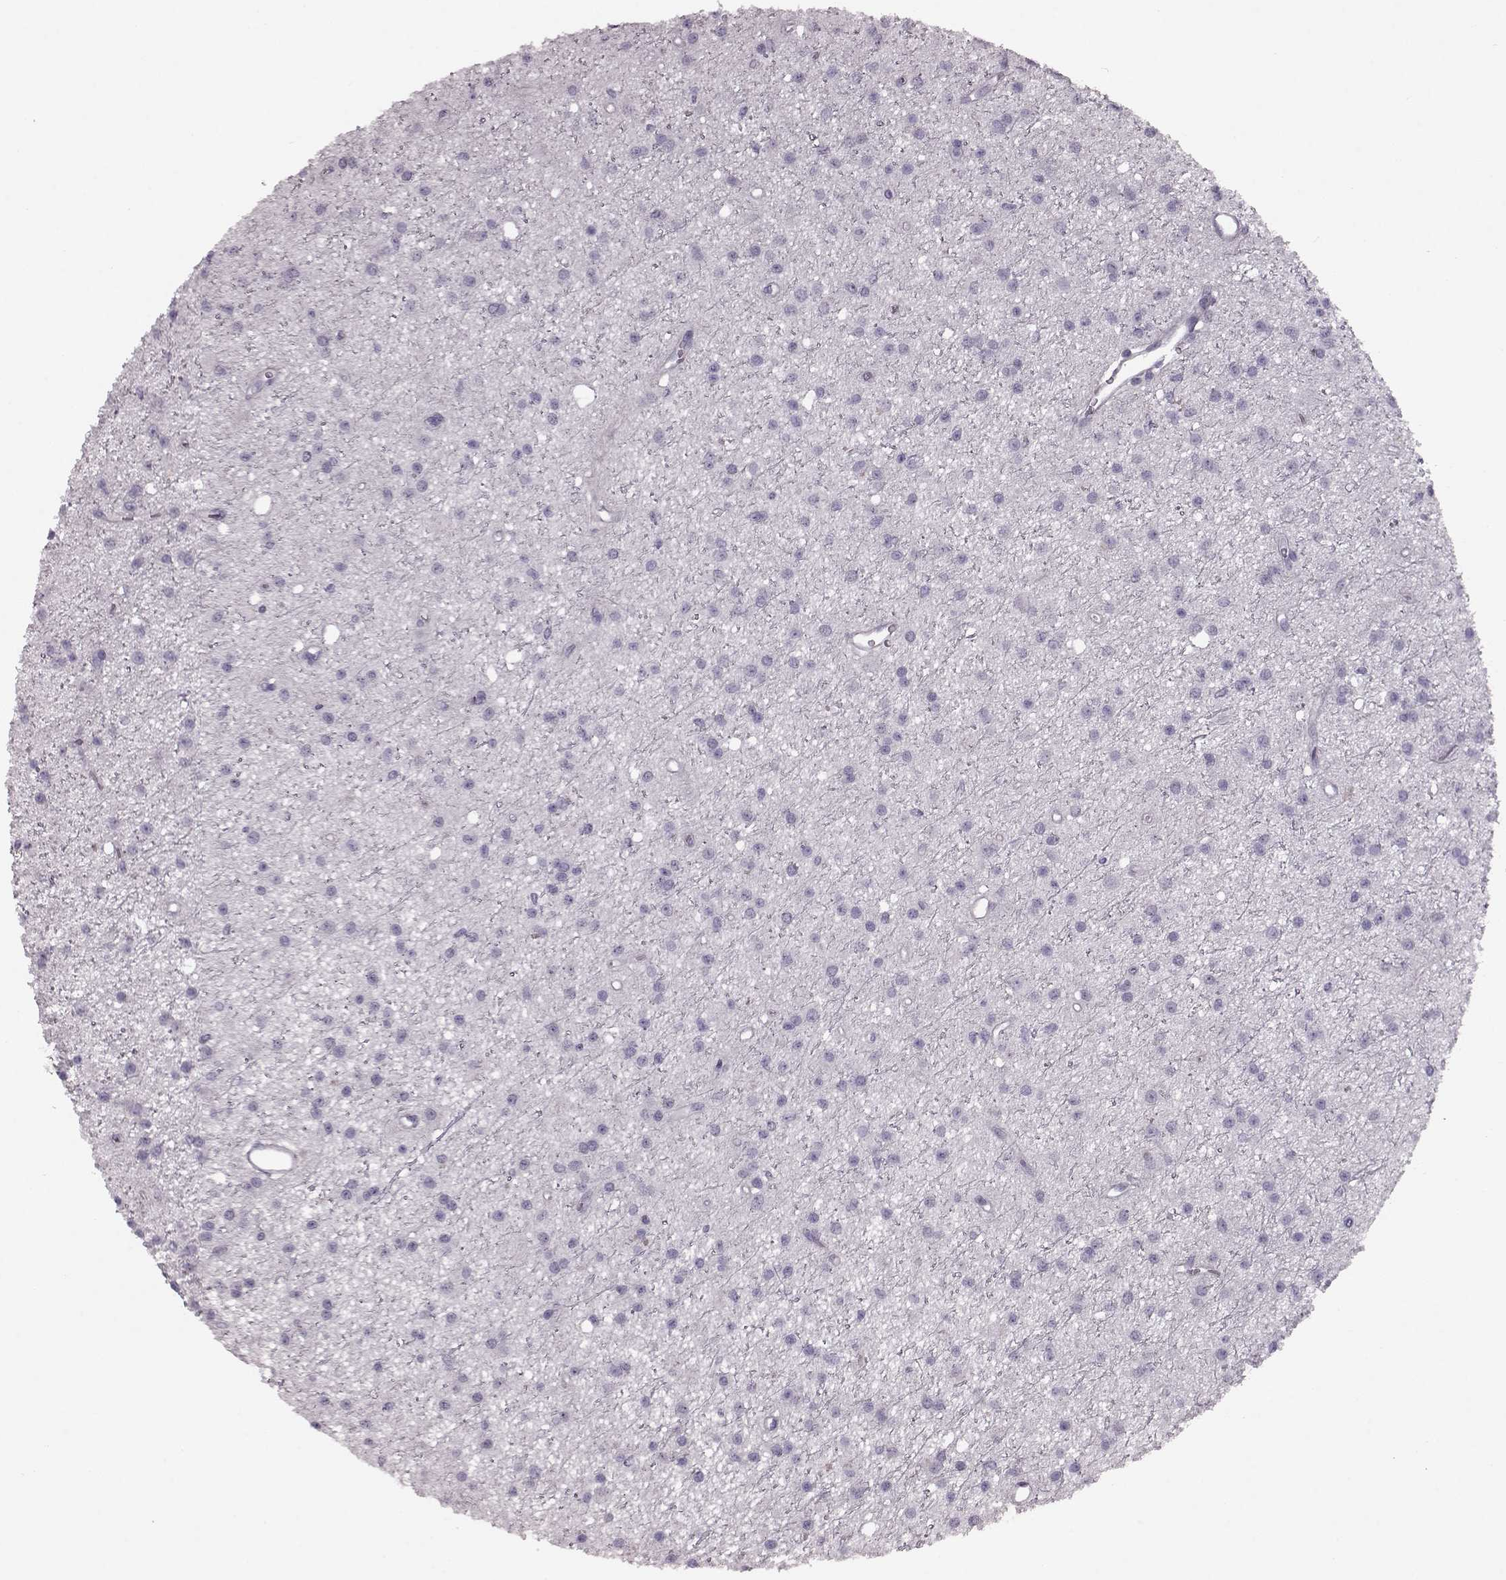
{"staining": {"intensity": "negative", "quantity": "none", "location": "none"}, "tissue": "glioma", "cell_type": "Tumor cells", "image_type": "cancer", "snomed": [{"axis": "morphology", "description": "Glioma, malignant, Low grade"}, {"axis": "topography", "description": "Brain"}], "caption": "Immunohistochemical staining of human glioma displays no significant positivity in tumor cells. Nuclei are stained in blue.", "gene": "CRYBA2", "patient": {"sex": "male", "age": 27}}